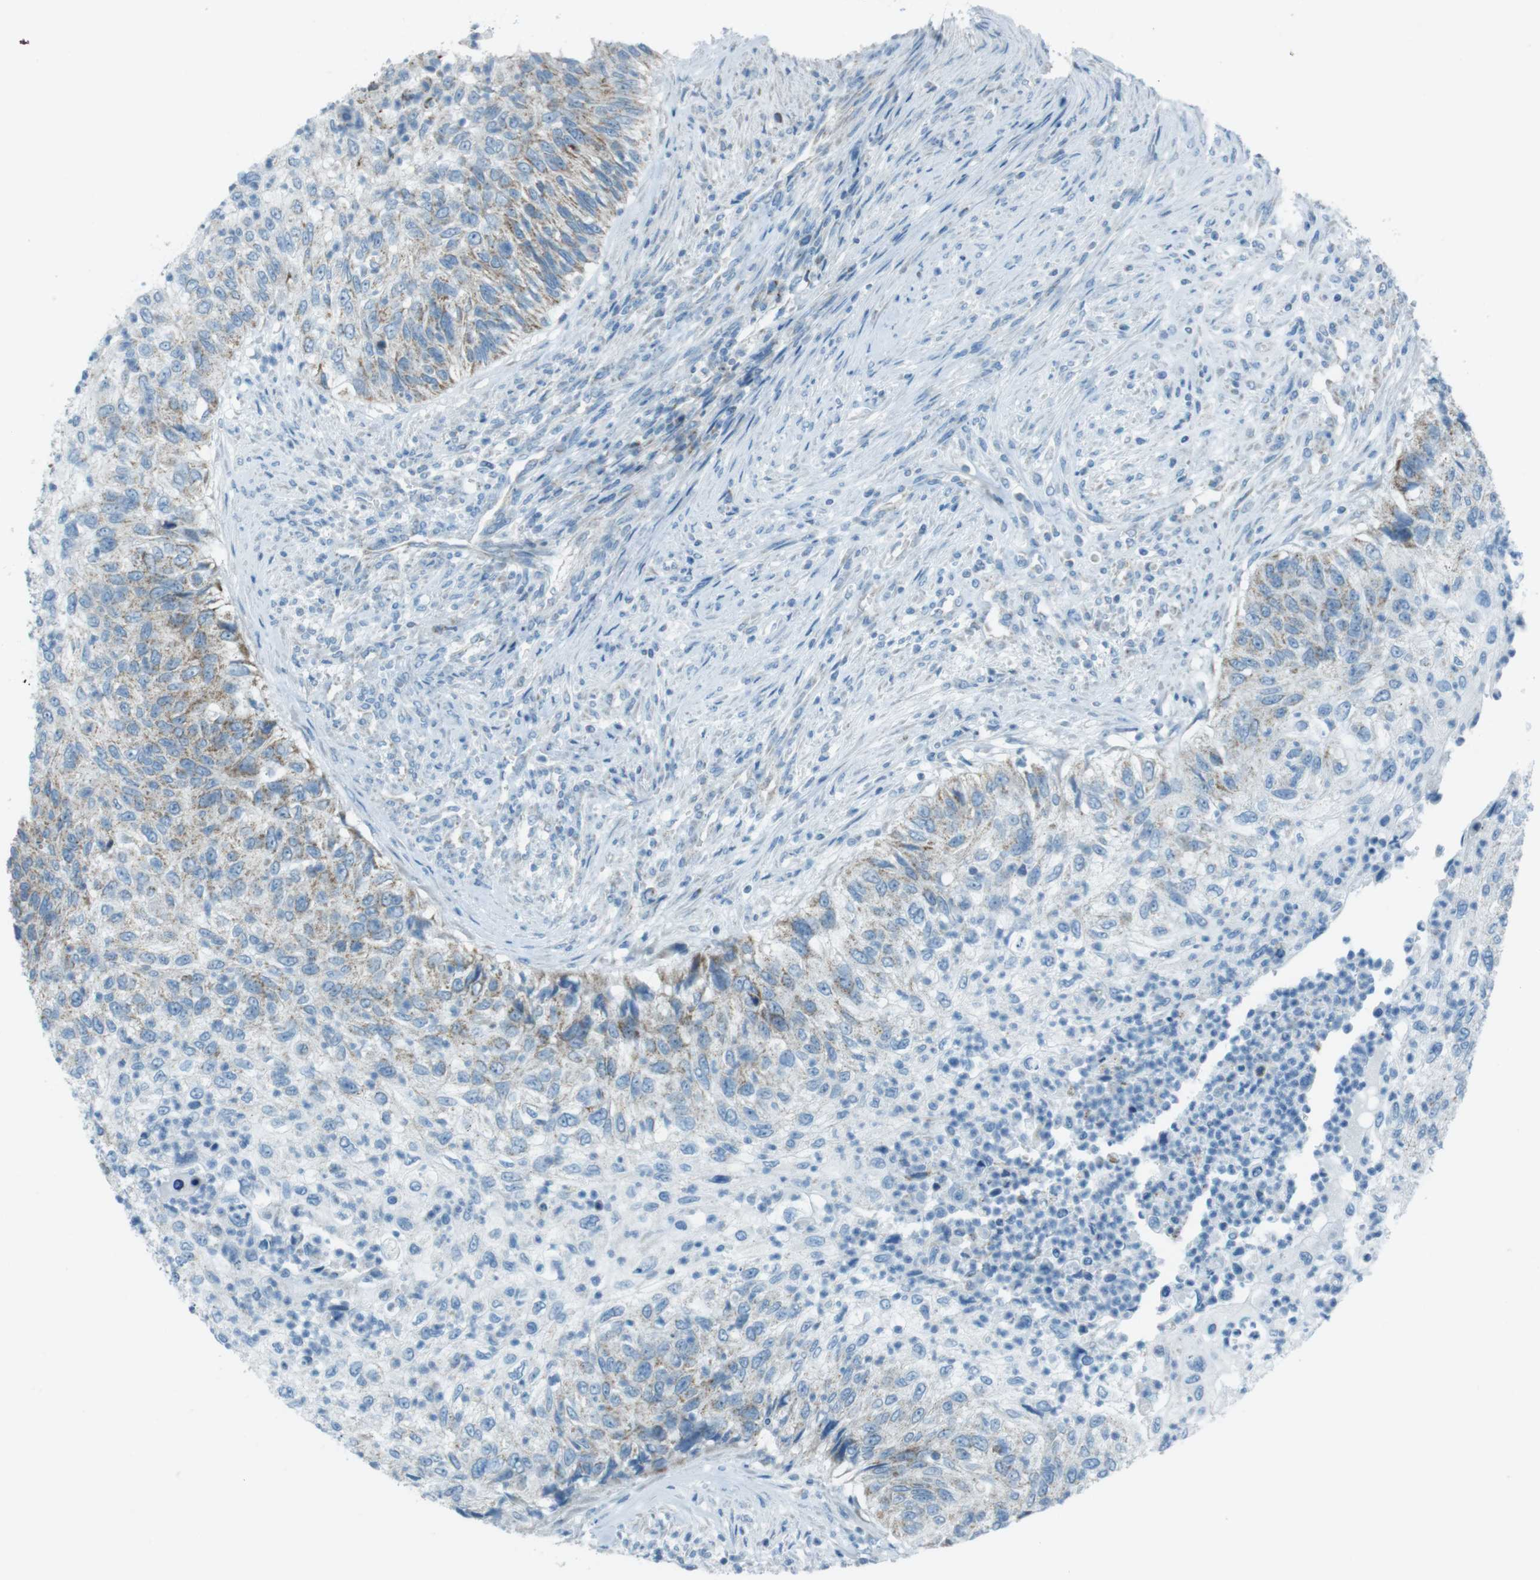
{"staining": {"intensity": "weak", "quantity": ">75%", "location": "cytoplasmic/membranous"}, "tissue": "urothelial cancer", "cell_type": "Tumor cells", "image_type": "cancer", "snomed": [{"axis": "morphology", "description": "Urothelial carcinoma, High grade"}, {"axis": "topography", "description": "Urinary bladder"}], "caption": "The micrograph exhibits a brown stain indicating the presence of a protein in the cytoplasmic/membranous of tumor cells in urothelial carcinoma (high-grade). (DAB = brown stain, brightfield microscopy at high magnification).", "gene": "DNAJA3", "patient": {"sex": "female", "age": 60}}